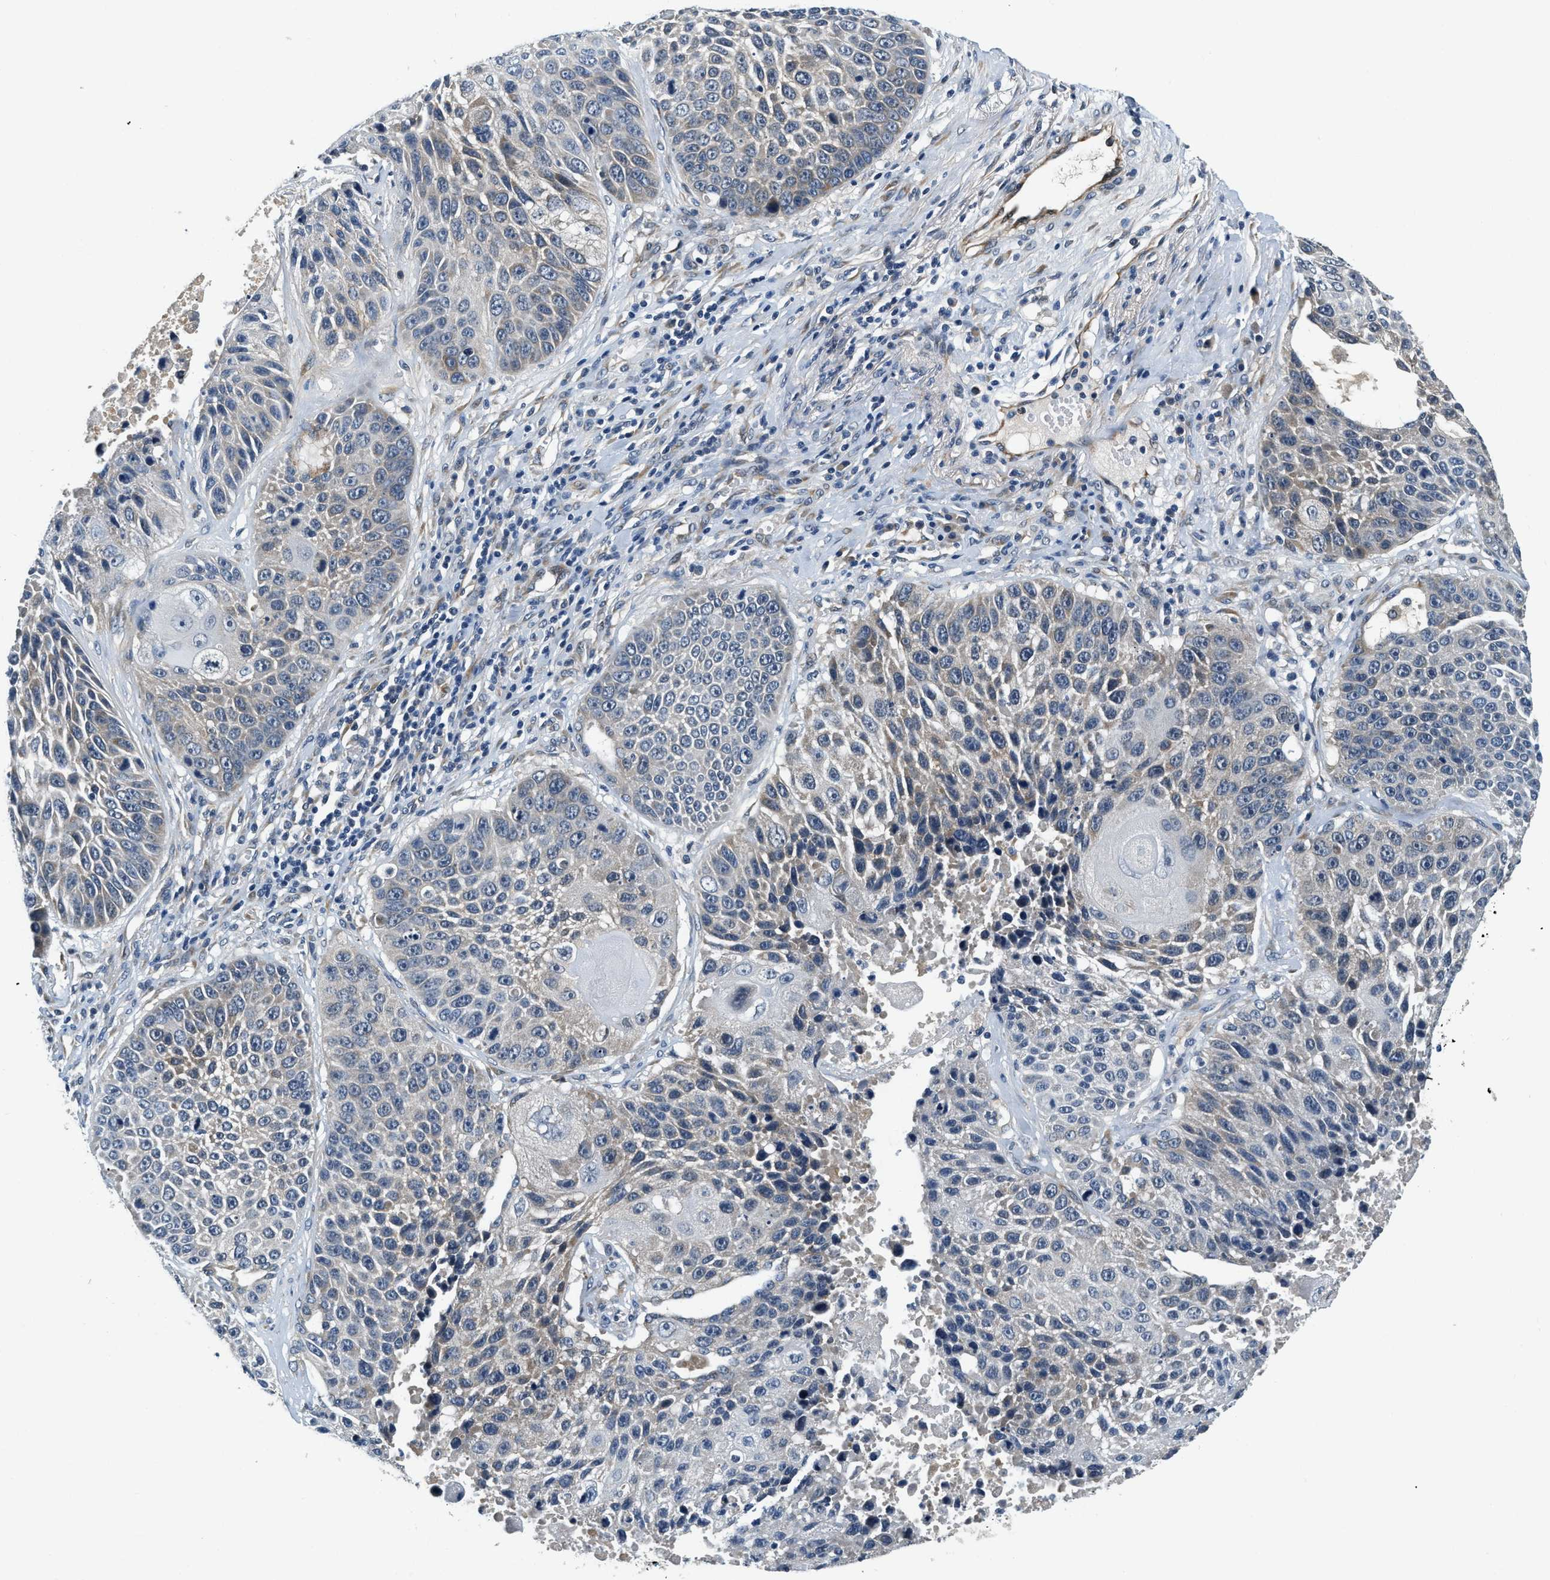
{"staining": {"intensity": "negative", "quantity": "none", "location": "none"}, "tissue": "lung cancer", "cell_type": "Tumor cells", "image_type": "cancer", "snomed": [{"axis": "morphology", "description": "Squamous cell carcinoma, NOS"}, {"axis": "topography", "description": "Lung"}], "caption": "This is an immunohistochemistry photomicrograph of lung squamous cell carcinoma. There is no expression in tumor cells.", "gene": "YAE1", "patient": {"sex": "male", "age": 61}}